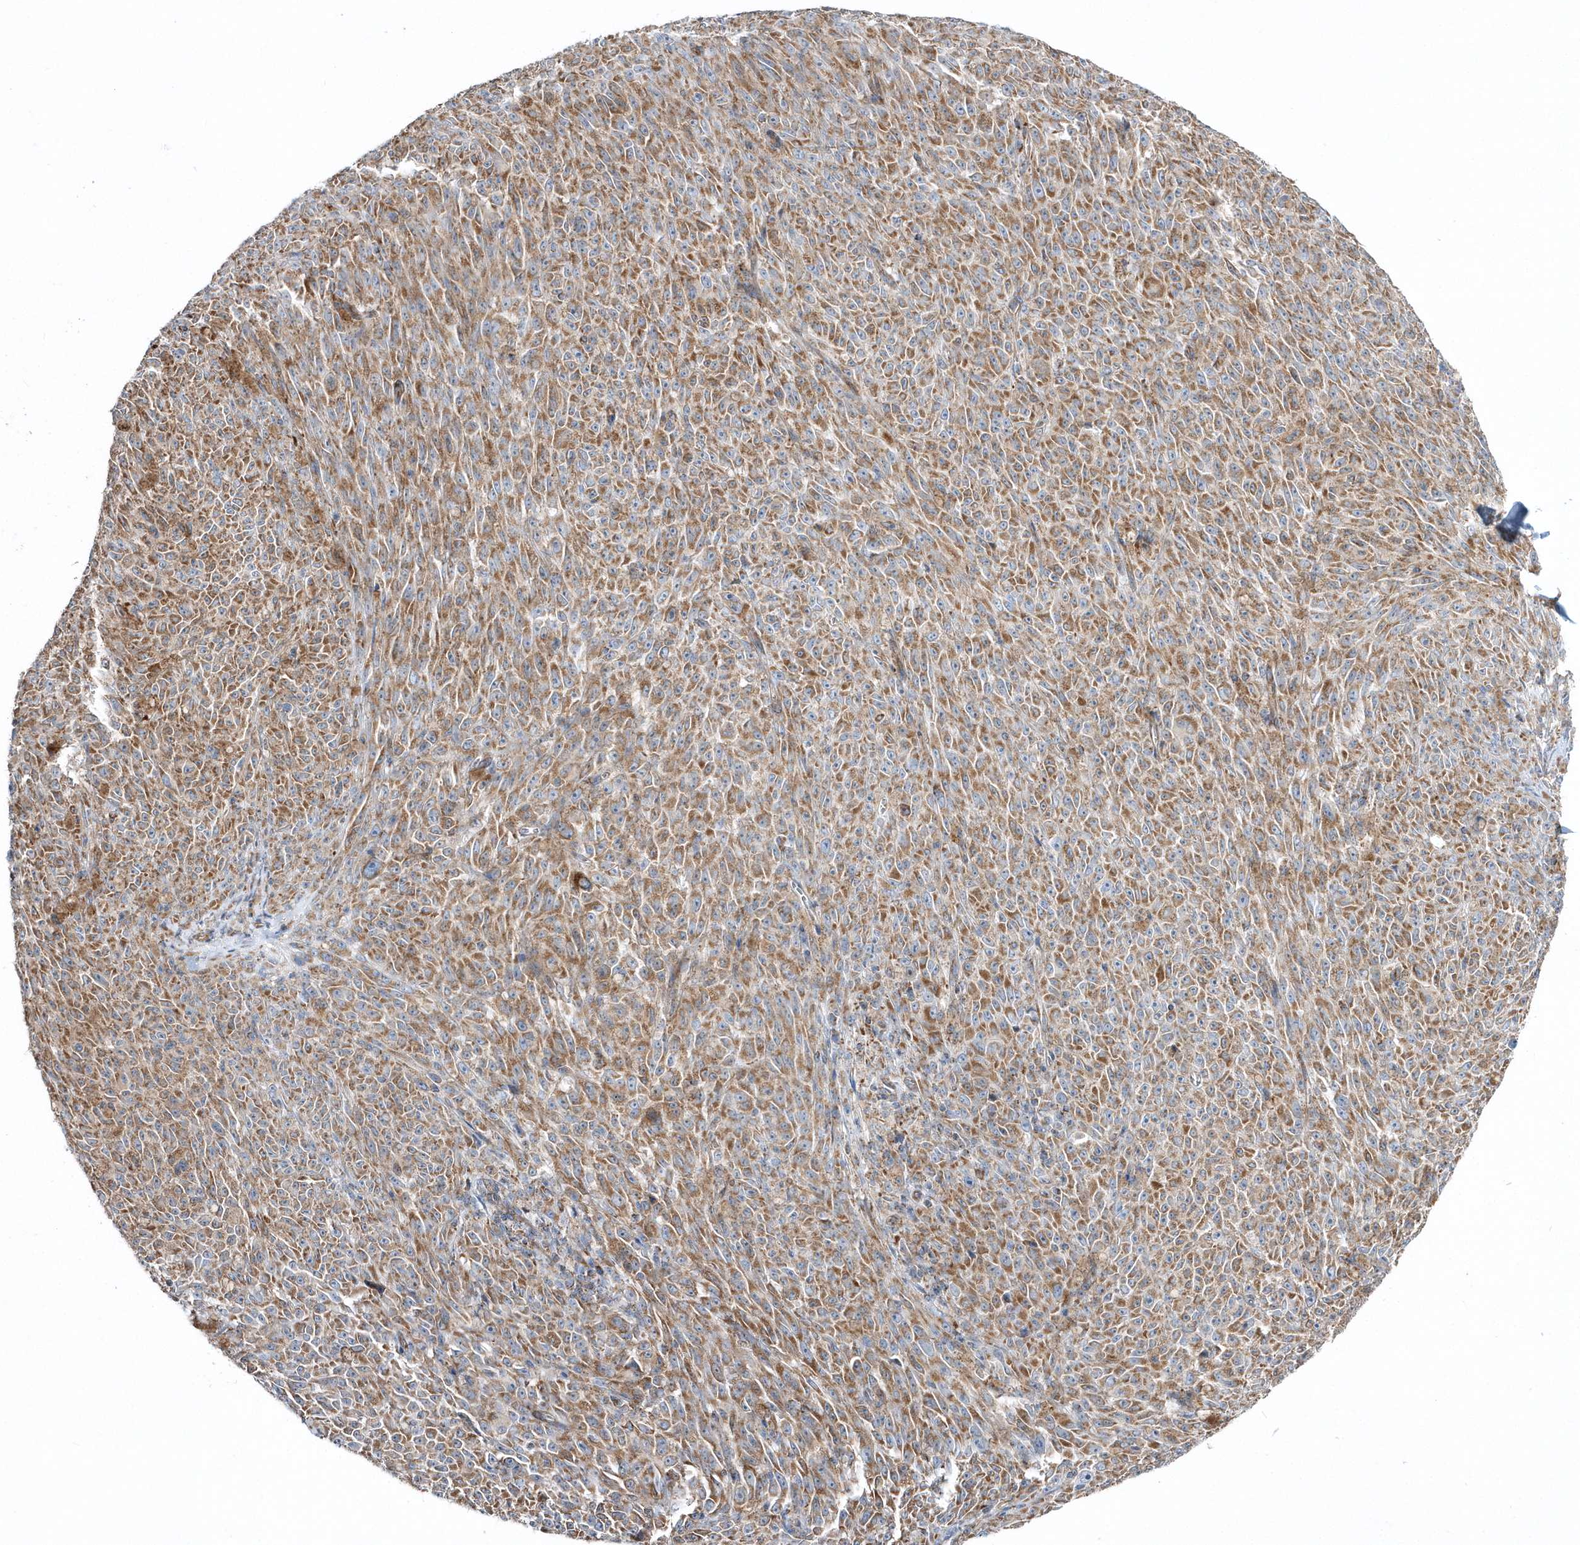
{"staining": {"intensity": "moderate", "quantity": ">75%", "location": "cytoplasmic/membranous"}, "tissue": "melanoma", "cell_type": "Tumor cells", "image_type": "cancer", "snomed": [{"axis": "morphology", "description": "Malignant melanoma, NOS"}, {"axis": "topography", "description": "Skin"}], "caption": "Melanoma tissue demonstrates moderate cytoplasmic/membranous positivity in approximately >75% of tumor cells", "gene": "OPA1", "patient": {"sex": "female", "age": 82}}